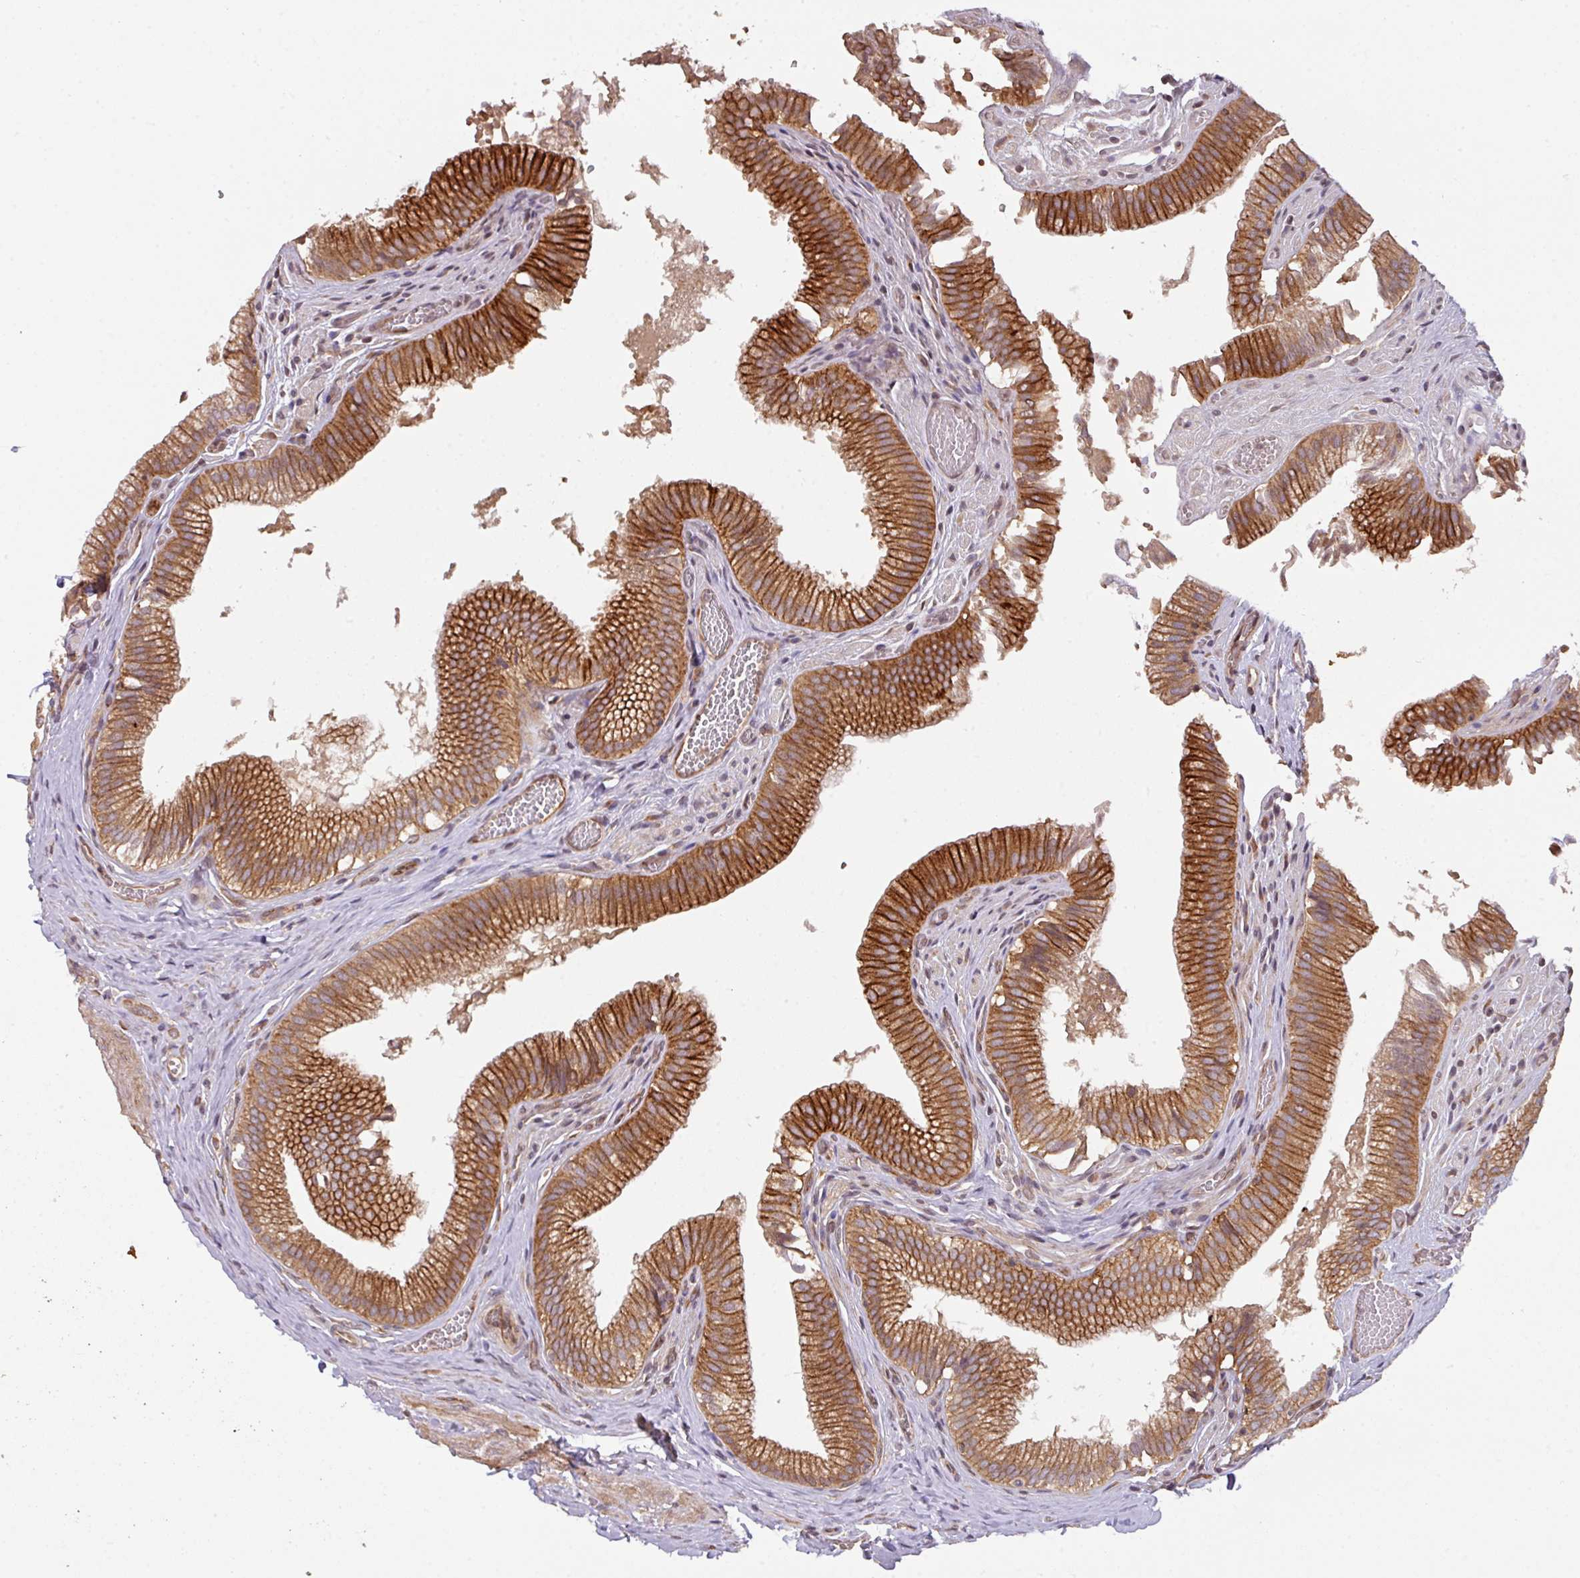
{"staining": {"intensity": "strong", "quantity": ">75%", "location": "cytoplasmic/membranous"}, "tissue": "gallbladder", "cell_type": "Glandular cells", "image_type": "normal", "snomed": [{"axis": "morphology", "description": "Normal tissue, NOS"}, {"axis": "topography", "description": "Gallbladder"}, {"axis": "topography", "description": "Peripheral nerve tissue"}], "caption": "Immunohistochemistry staining of unremarkable gallbladder, which reveals high levels of strong cytoplasmic/membranous expression in about >75% of glandular cells indicating strong cytoplasmic/membranous protein staining. The staining was performed using DAB (brown) for protein detection and nuclei were counterstained in hematoxylin (blue).", "gene": "CYFIP2", "patient": {"sex": "male", "age": 17}}